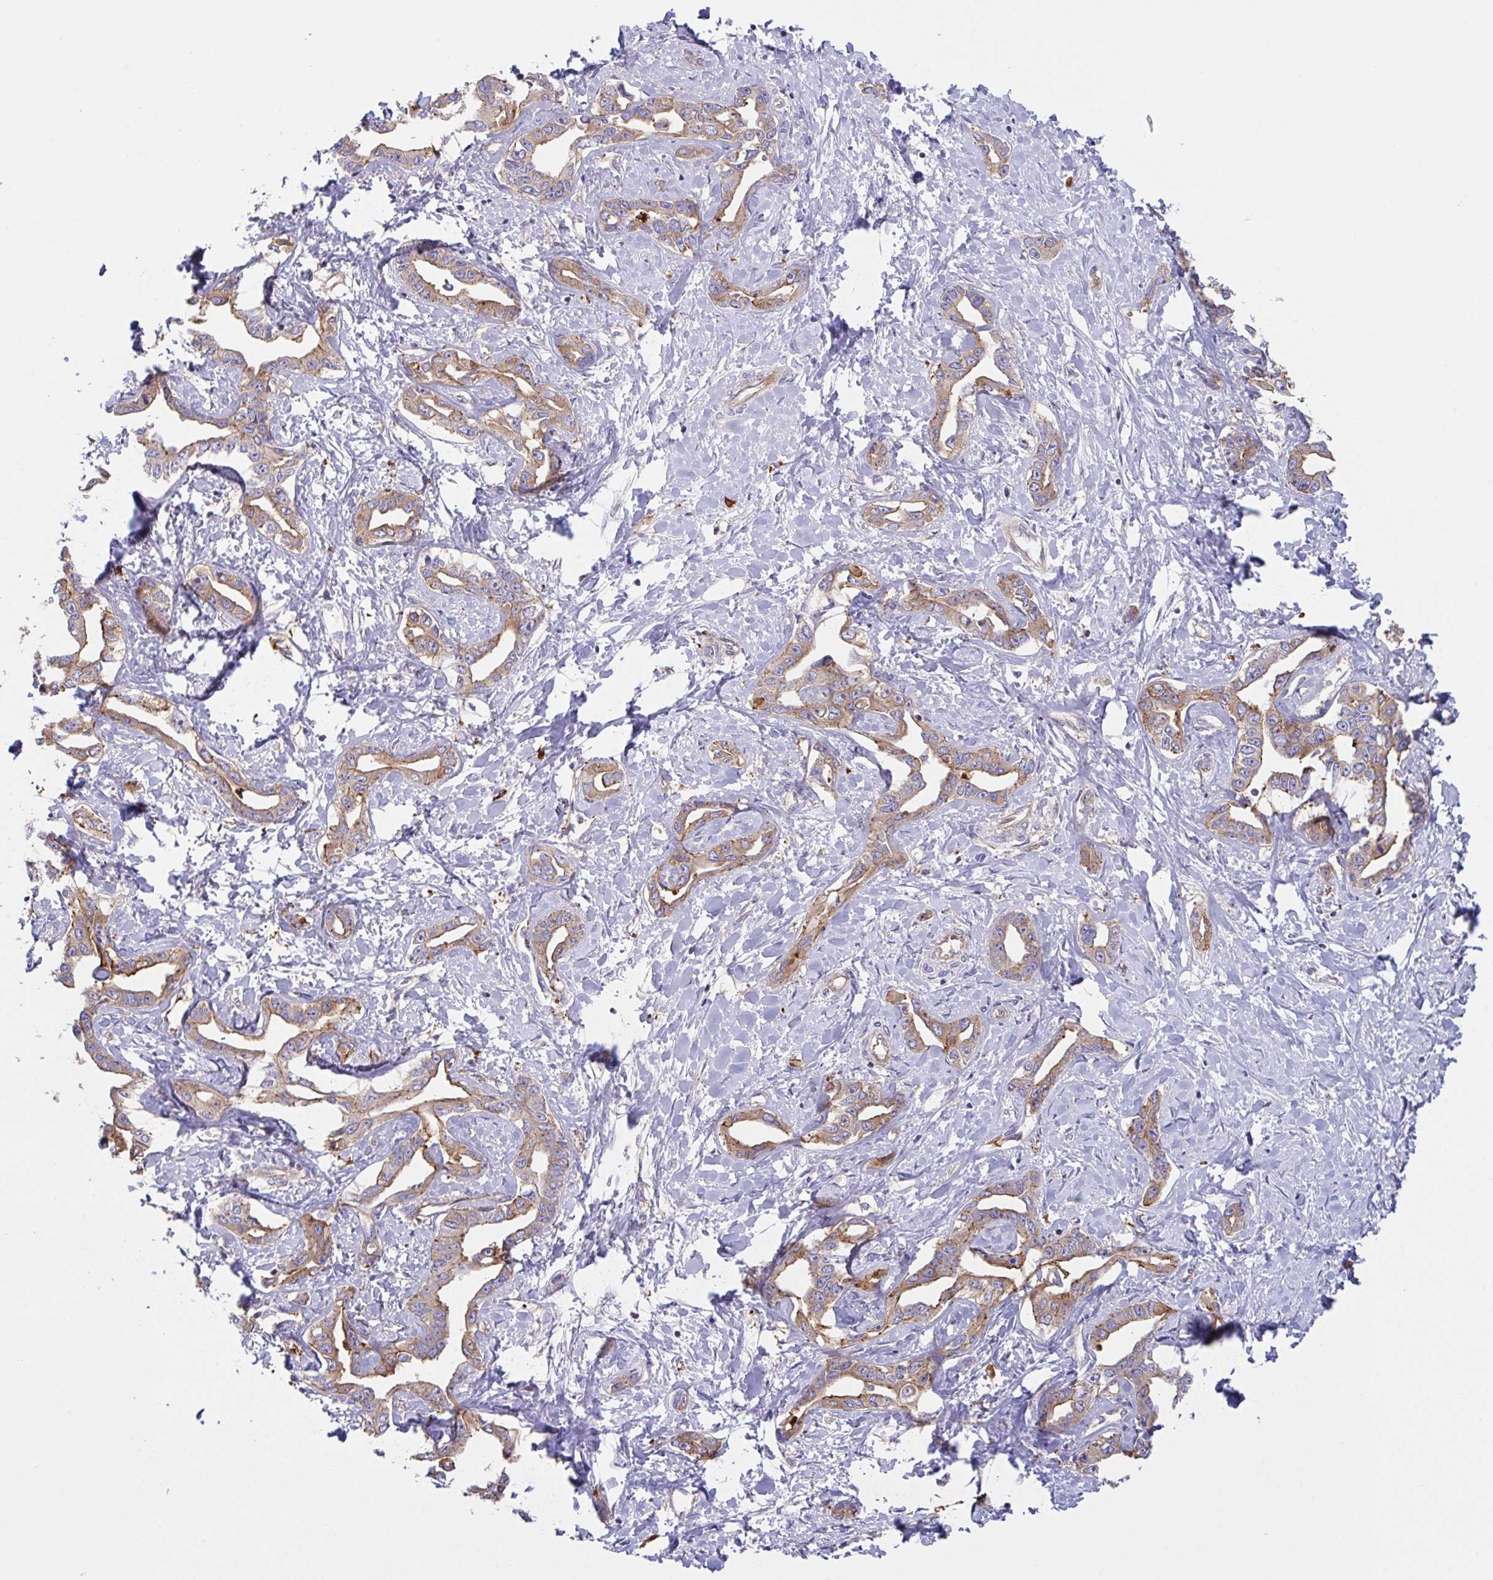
{"staining": {"intensity": "moderate", "quantity": "25%-75%", "location": "cytoplasmic/membranous"}, "tissue": "liver cancer", "cell_type": "Tumor cells", "image_type": "cancer", "snomed": [{"axis": "morphology", "description": "Cholangiocarcinoma"}, {"axis": "topography", "description": "Liver"}], "caption": "The histopathology image shows staining of cholangiocarcinoma (liver), revealing moderate cytoplasmic/membranous protein positivity (brown color) within tumor cells.", "gene": "YARS2", "patient": {"sex": "male", "age": 59}}